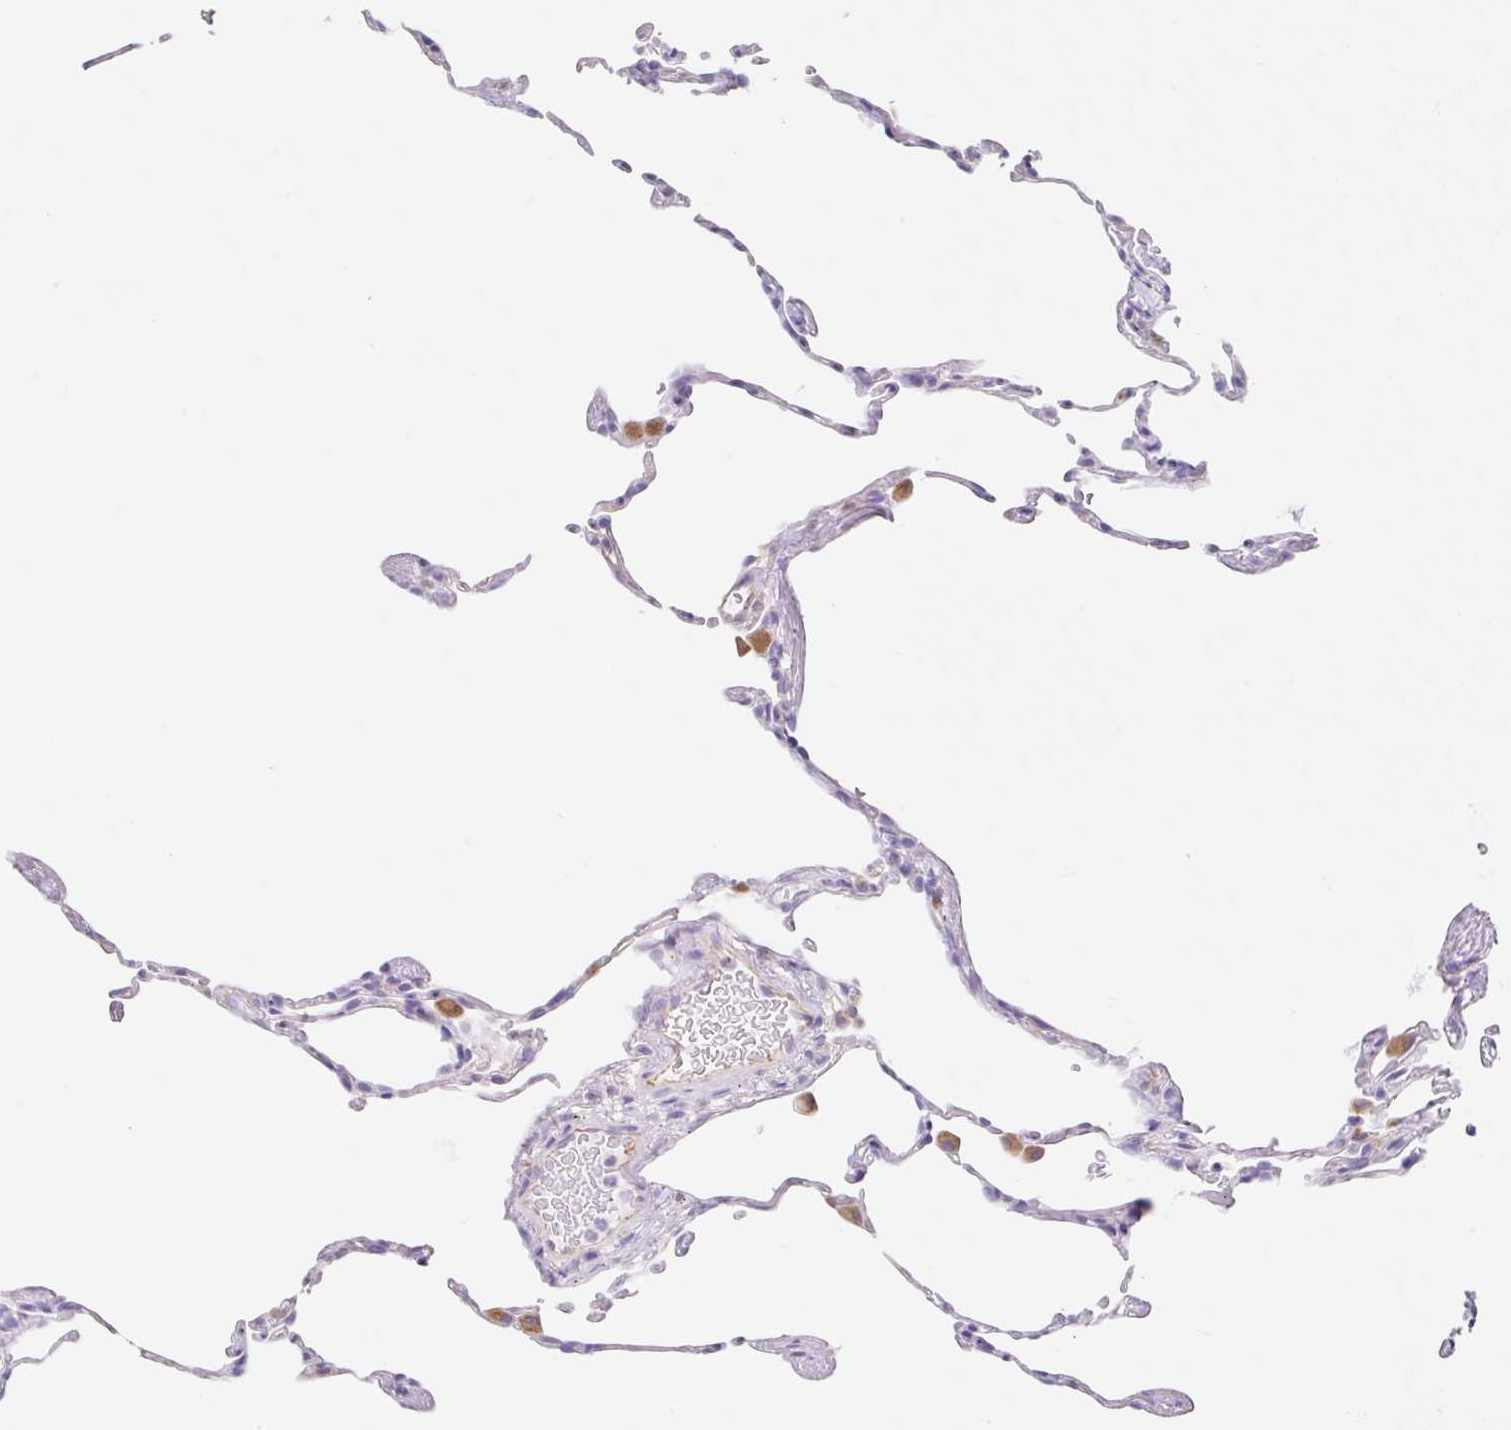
{"staining": {"intensity": "negative", "quantity": "none", "location": "none"}, "tissue": "lung", "cell_type": "Alveolar cells", "image_type": "normal", "snomed": [{"axis": "morphology", "description": "Normal tissue, NOS"}, {"axis": "topography", "description": "Lung"}], "caption": "This is a image of immunohistochemistry staining of benign lung, which shows no expression in alveolar cells. (DAB IHC visualized using brightfield microscopy, high magnification).", "gene": "DKK4", "patient": {"sex": "female", "age": 57}}